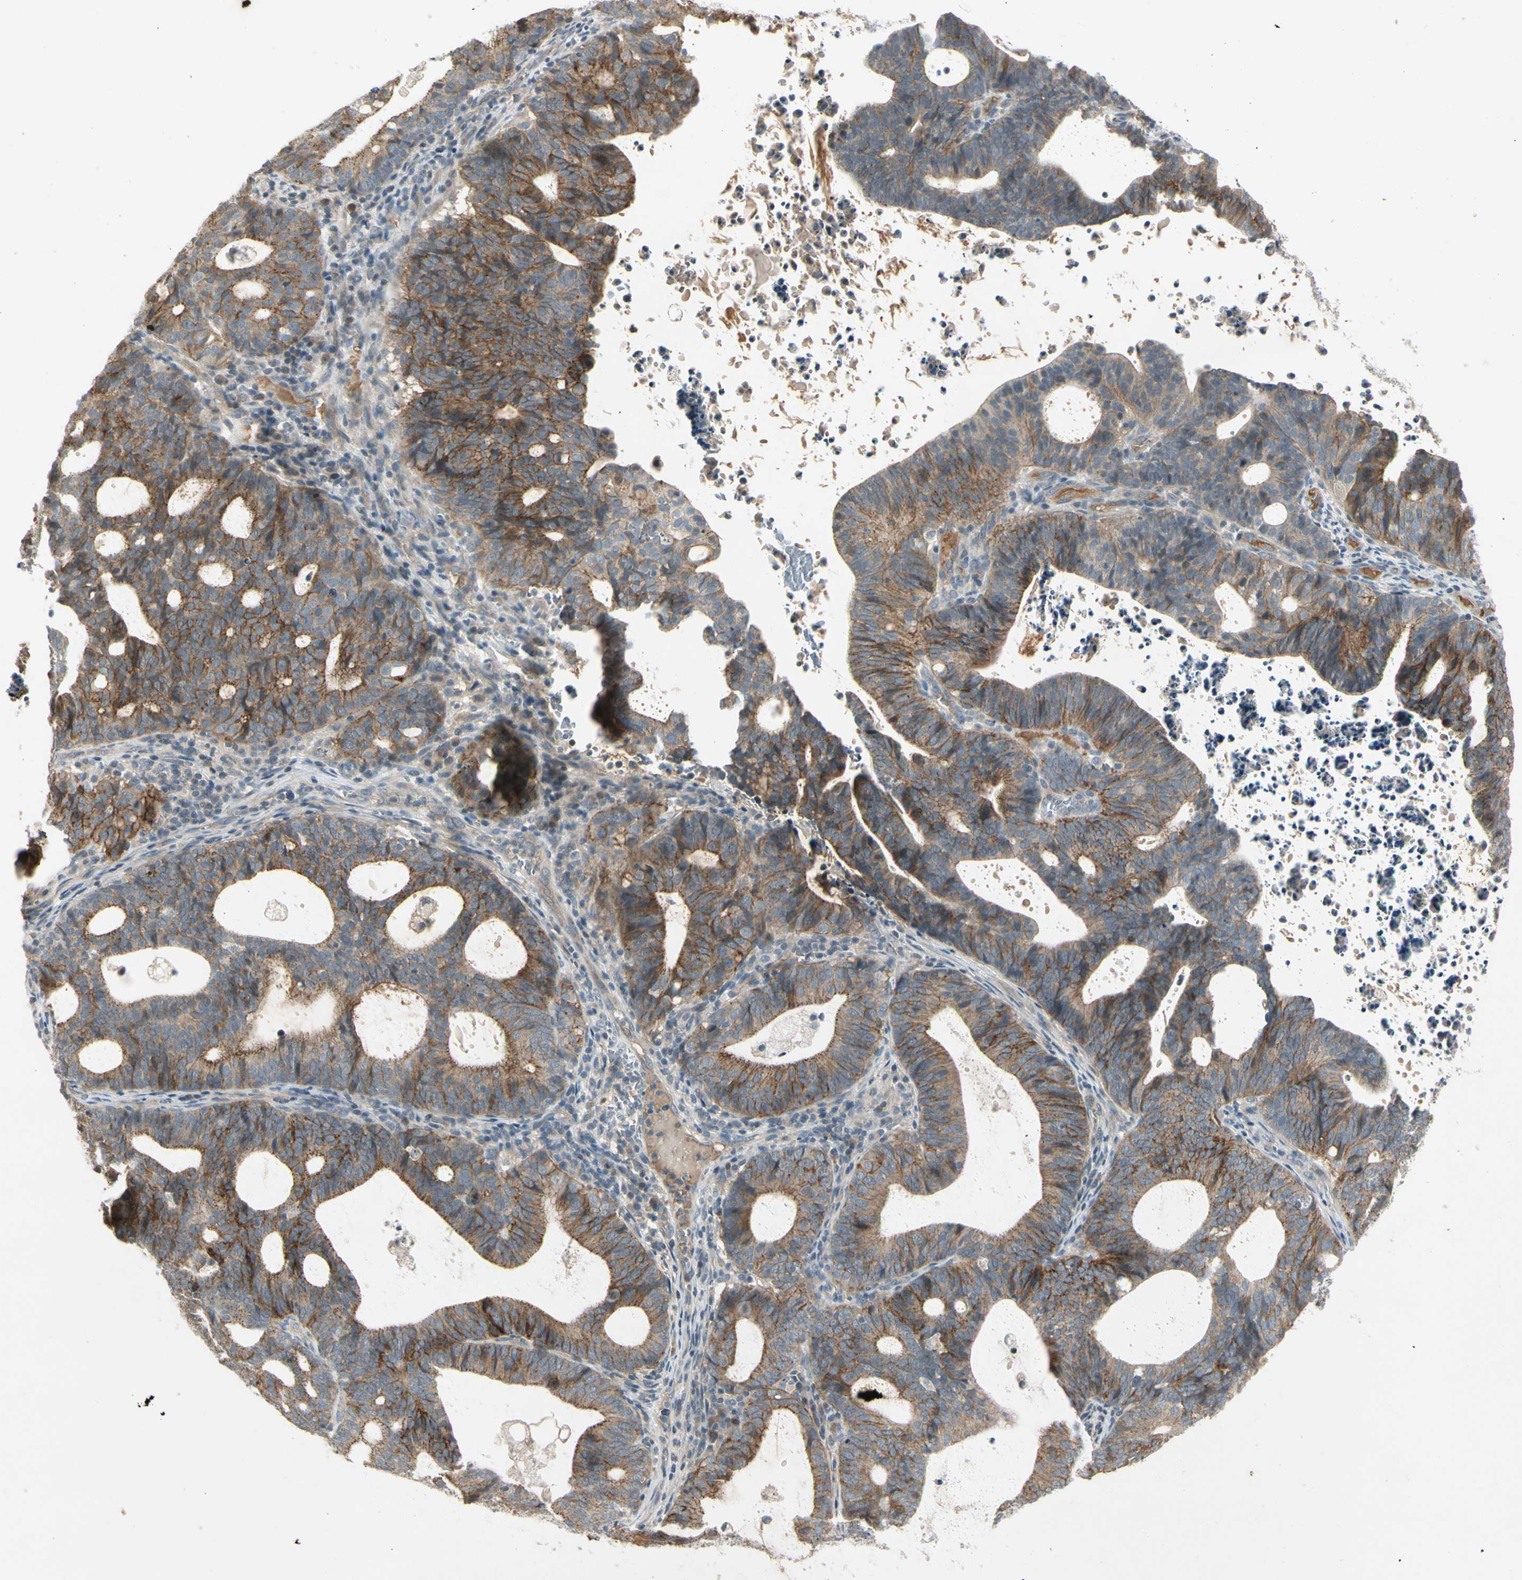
{"staining": {"intensity": "moderate", "quantity": ">75%", "location": "cytoplasmic/membranous"}, "tissue": "endometrial cancer", "cell_type": "Tumor cells", "image_type": "cancer", "snomed": [{"axis": "morphology", "description": "Adenocarcinoma, NOS"}, {"axis": "topography", "description": "Uterus"}], "caption": "High-power microscopy captured an IHC image of endometrial adenocarcinoma, revealing moderate cytoplasmic/membranous positivity in approximately >75% of tumor cells. (IHC, brightfield microscopy, high magnification).", "gene": "ICAM5", "patient": {"sex": "female", "age": 83}}